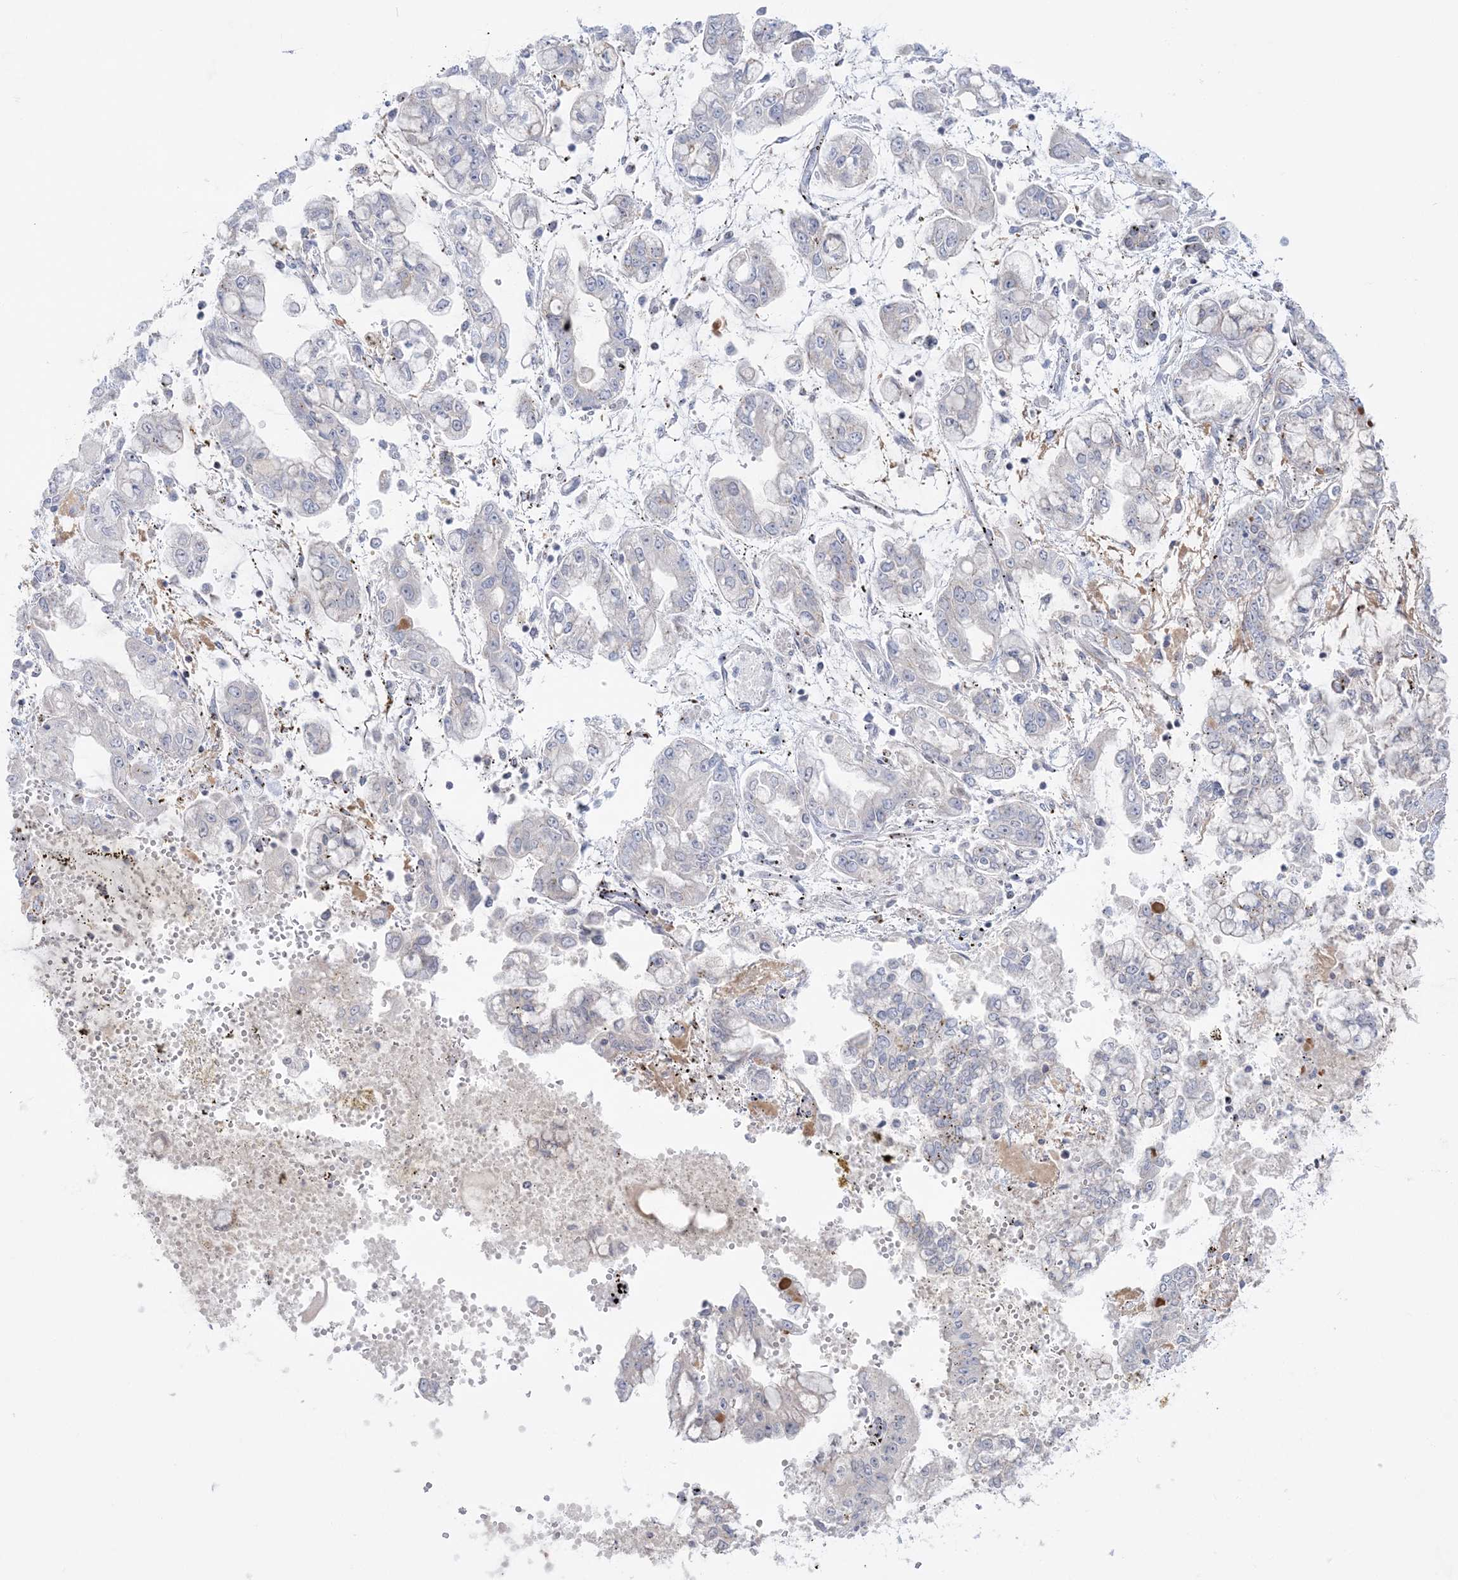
{"staining": {"intensity": "negative", "quantity": "none", "location": "none"}, "tissue": "stomach cancer", "cell_type": "Tumor cells", "image_type": "cancer", "snomed": [{"axis": "morphology", "description": "Normal tissue, NOS"}, {"axis": "morphology", "description": "Adenocarcinoma, NOS"}, {"axis": "topography", "description": "Stomach, upper"}, {"axis": "topography", "description": "Stomach"}], "caption": "Immunohistochemistry of human stomach cancer (adenocarcinoma) exhibits no expression in tumor cells. (DAB immunohistochemistry with hematoxylin counter stain).", "gene": "SH3BP4", "patient": {"sex": "male", "age": 76}}